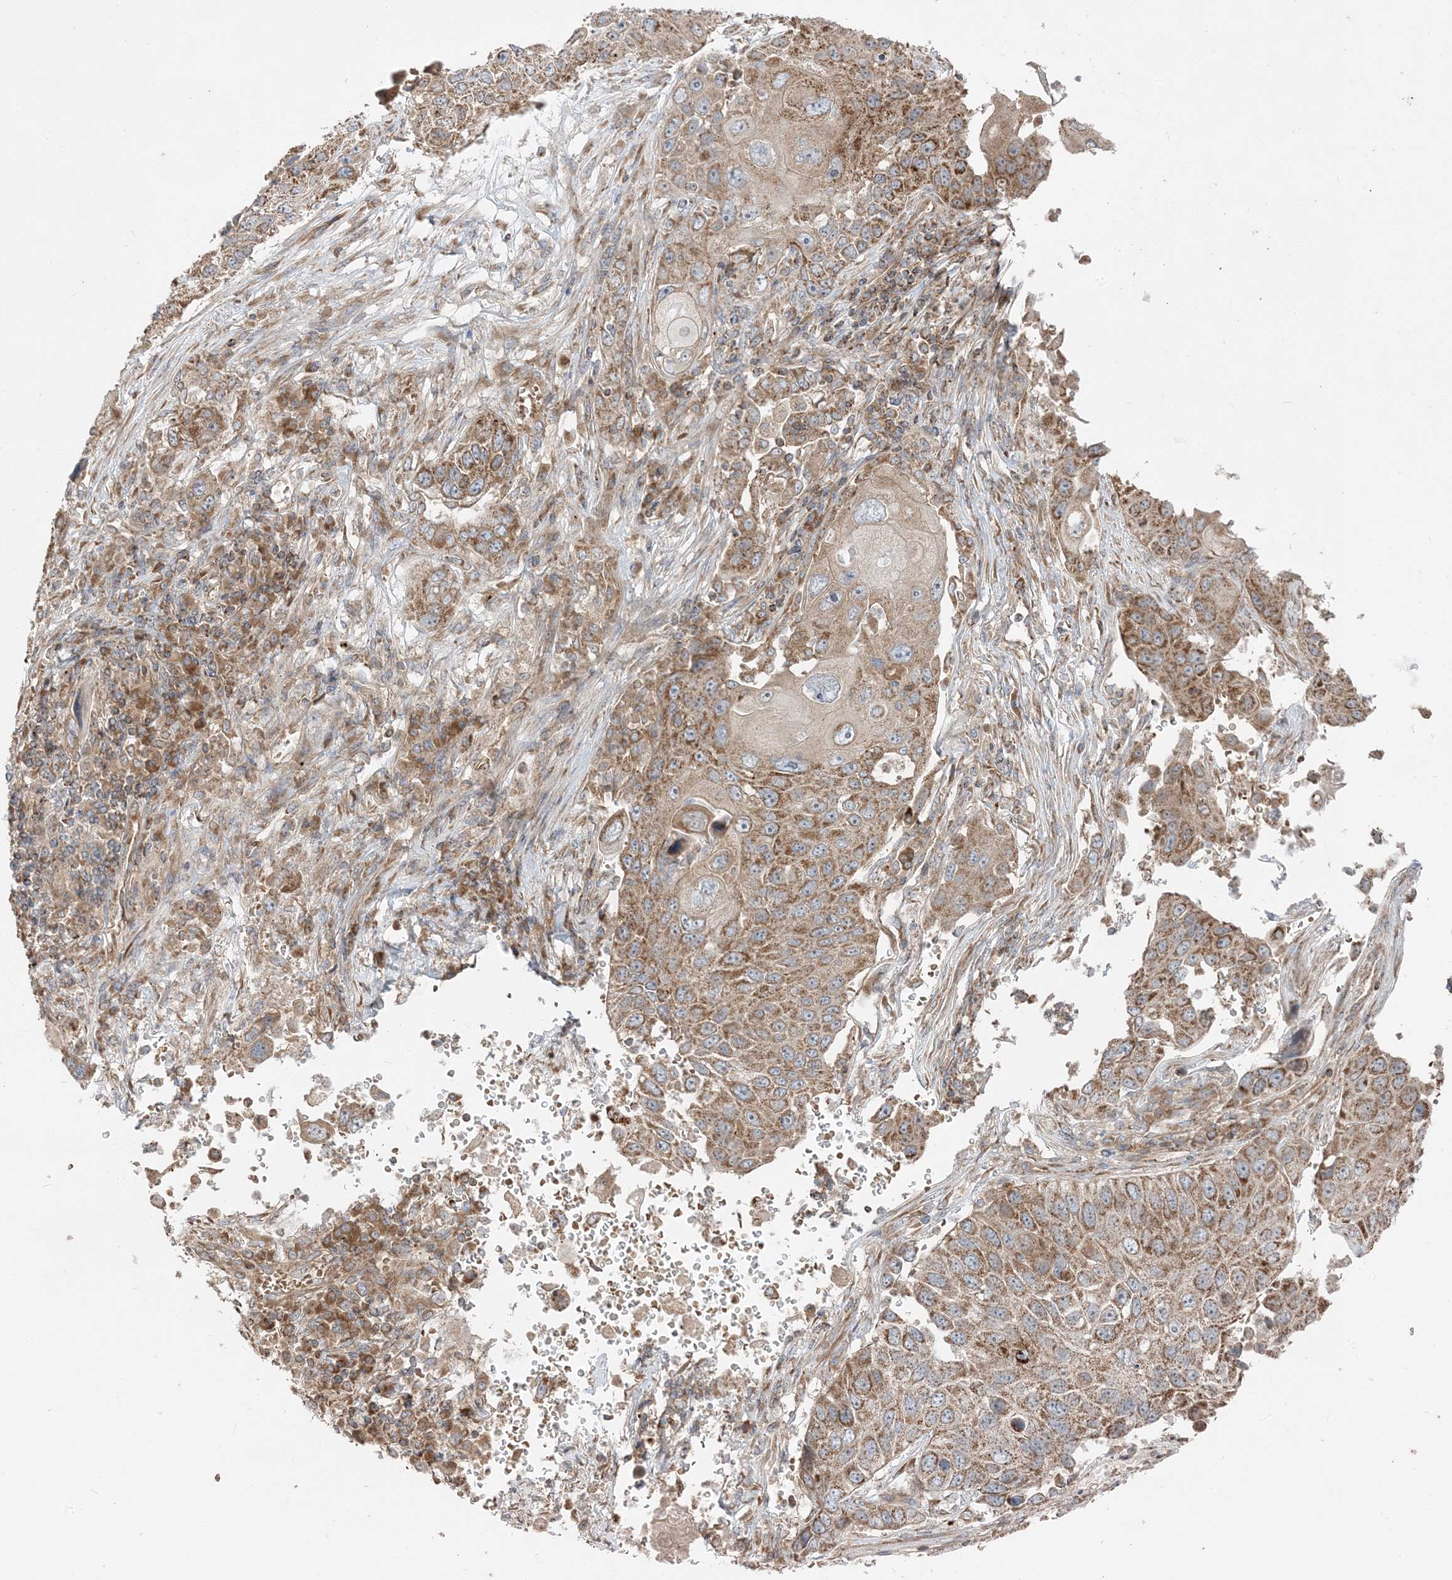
{"staining": {"intensity": "moderate", "quantity": ">75%", "location": "cytoplasmic/membranous"}, "tissue": "lung cancer", "cell_type": "Tumor cells", "image_type": "cancer", "snomed": [{"axis": "morphology", "description": "Squamous cell carcinoma, NOS"}, {"axis": "topography", "description": "Lung"}], "caption": "Protein analysis of lung squamous cell carcinoma tissue shows moderate cytoplasmic/membranous positivity in about >75% of tumor cells.", "gene": "AARS2", "patient": {"sex": "male", "age": 61}}